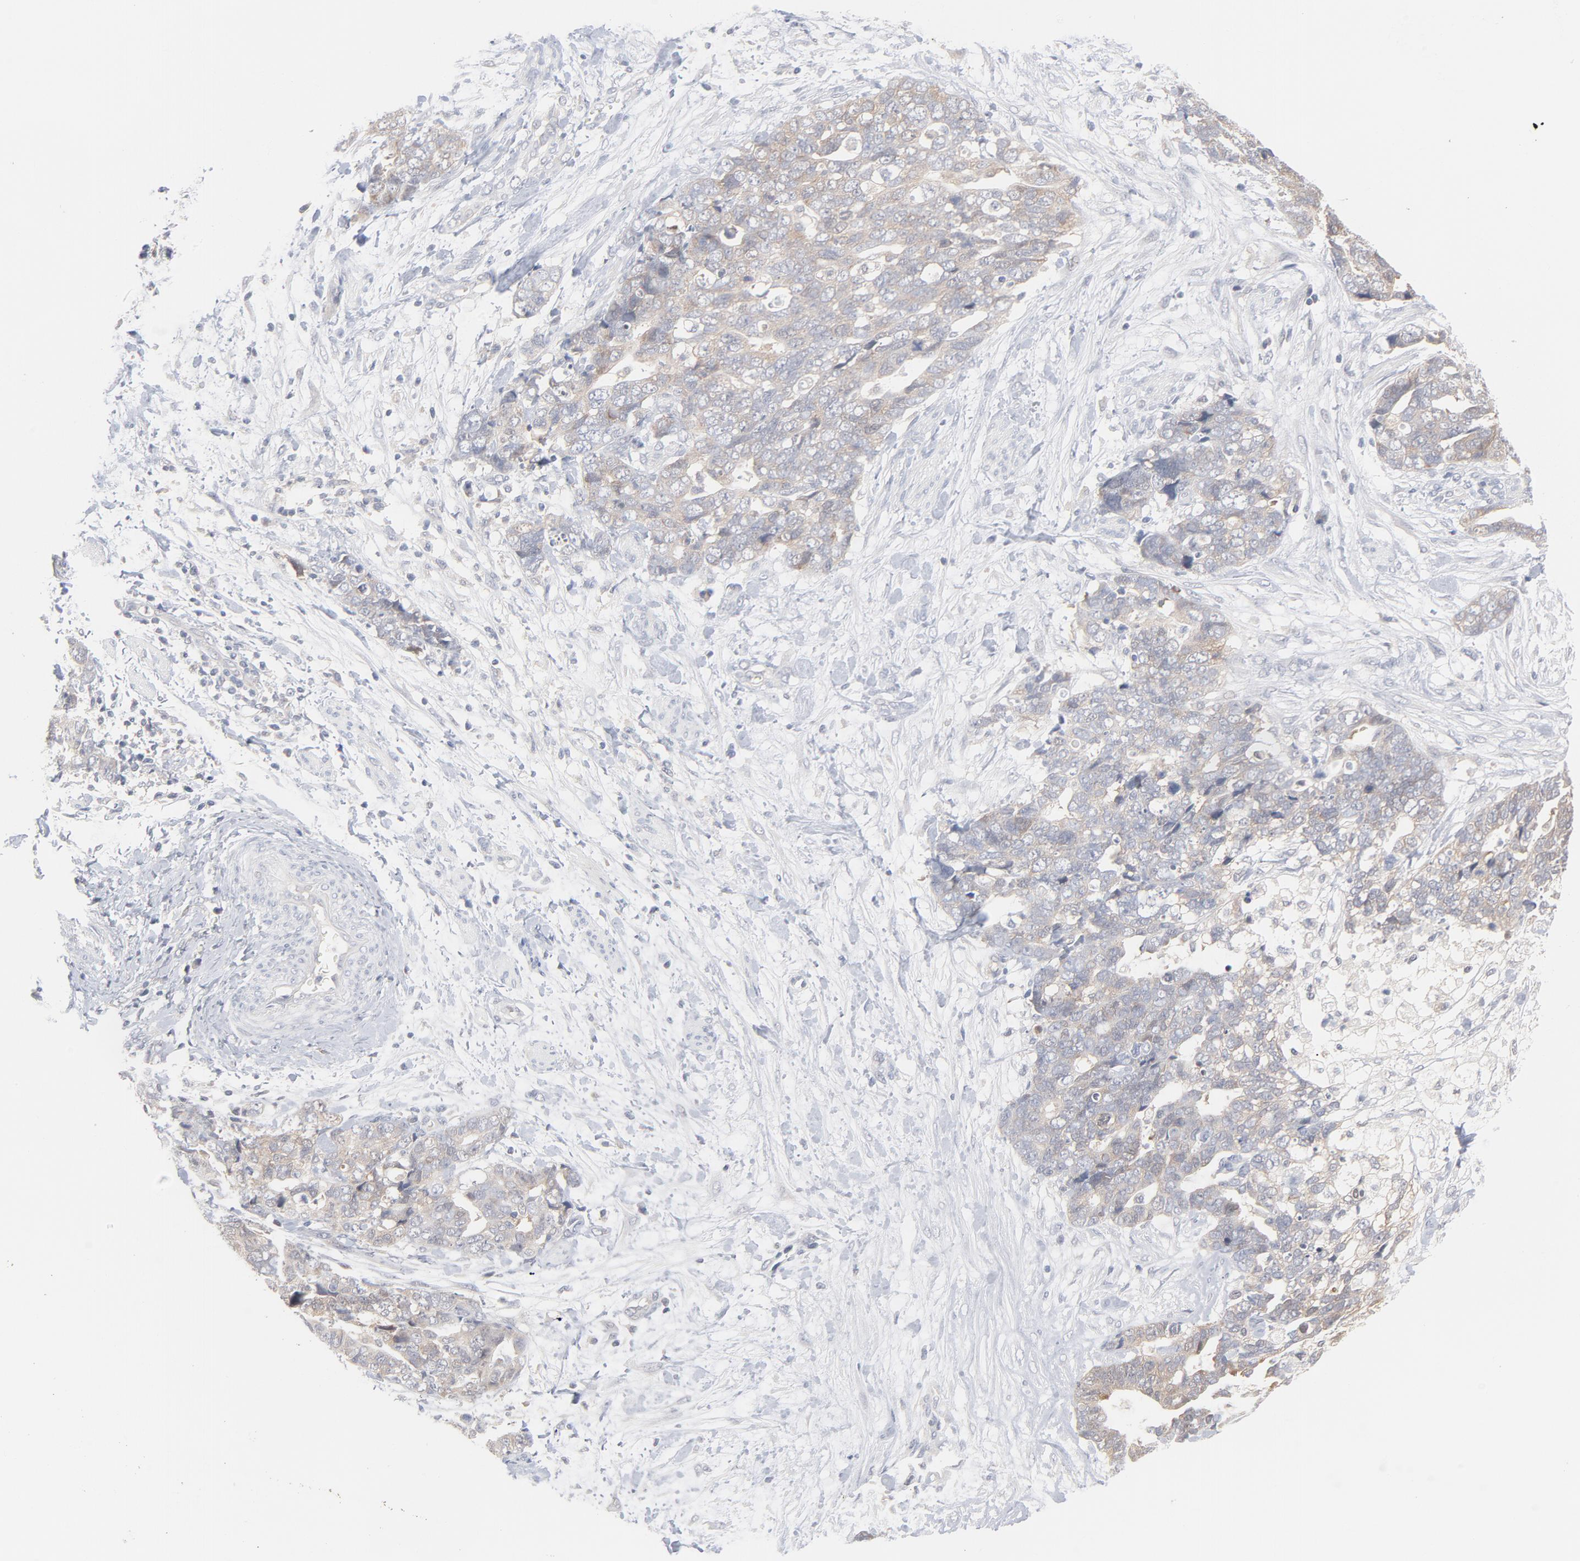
{"staining": {"intensity": "negative", "quantity": "none", "location": "none"}, "tissue": "ovarian cancer", "cell_type": "Tumor cells", "image_type": "cancer", "snomed": [{"axis": "morphology", "description": "Normal tissue, NOS"}, {"axis": "morphology", "description": "Cystadenocarcinoma, serous, NOS"}, {"axis": "topography", "description": "Fallopian tube"}, {"axis": "topography", "description": "Ovary"}], "caption": "Immunohistochemical staining of human ovarian cancer (serous cystadenocarcinoma) displays no significant positivity in tumor cells.", "gene": "UBL4A", "patient": {"sex": "female", "age": 56}}